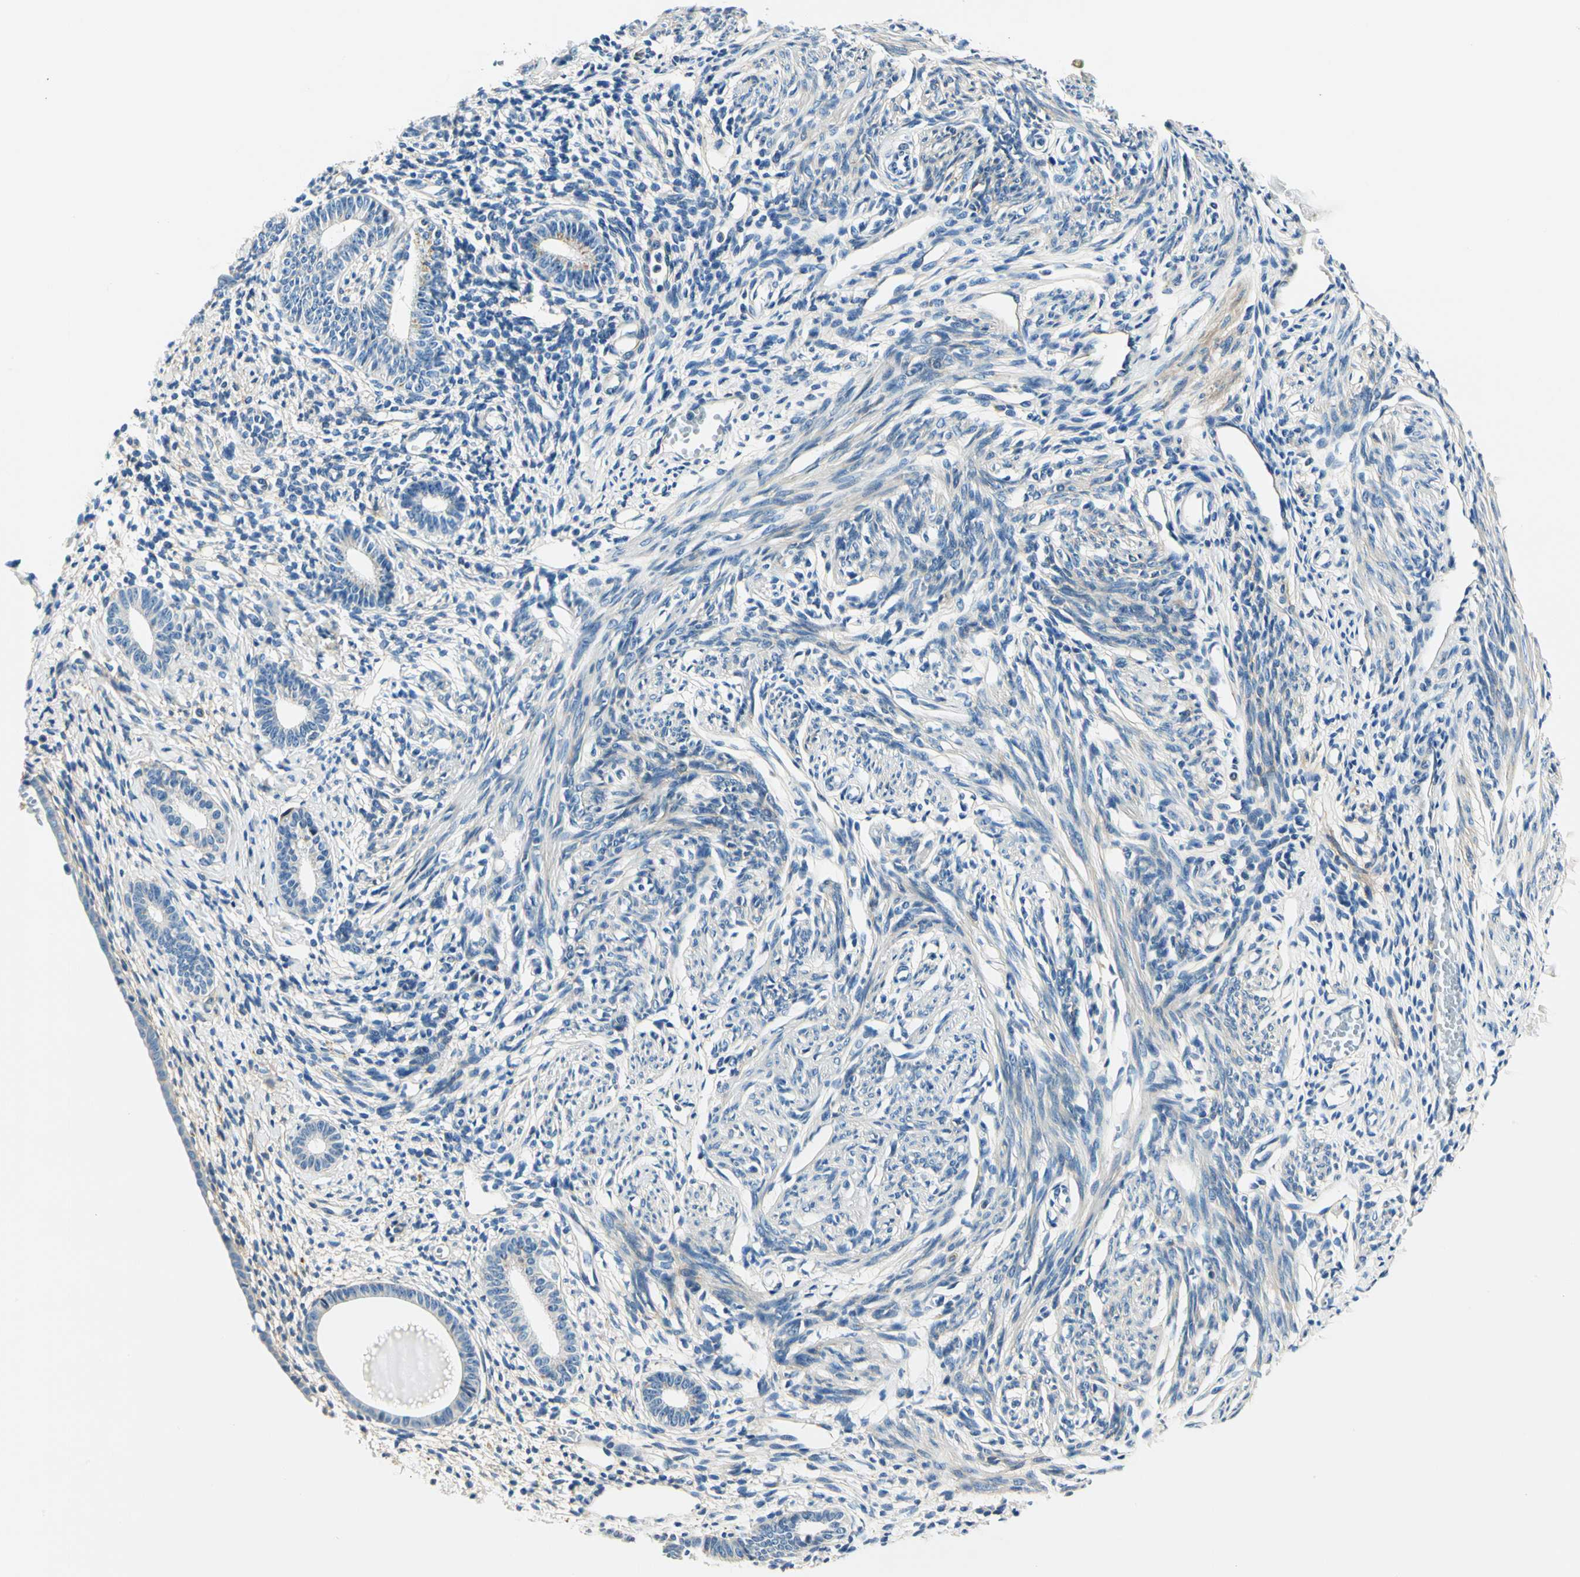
{"staining": {"intensity": "negative", "quantity": "none", "location": "none"}, "tissue": "endometrium", "cell_type": "Cells in endometrial stroma", "image_type": "normal", "snomed": [{"axis": "morphology", "description": "Normal tissue, NOS"}, {"axis": "topography", "description": "Endometrium"}], "caption": "There is no significant positivity in cells in endometrial stroma of endometrium. Nuclei are stained in blue.", "gene": "TGFBR3", "patient": {"sex": "female", "age": 71}}